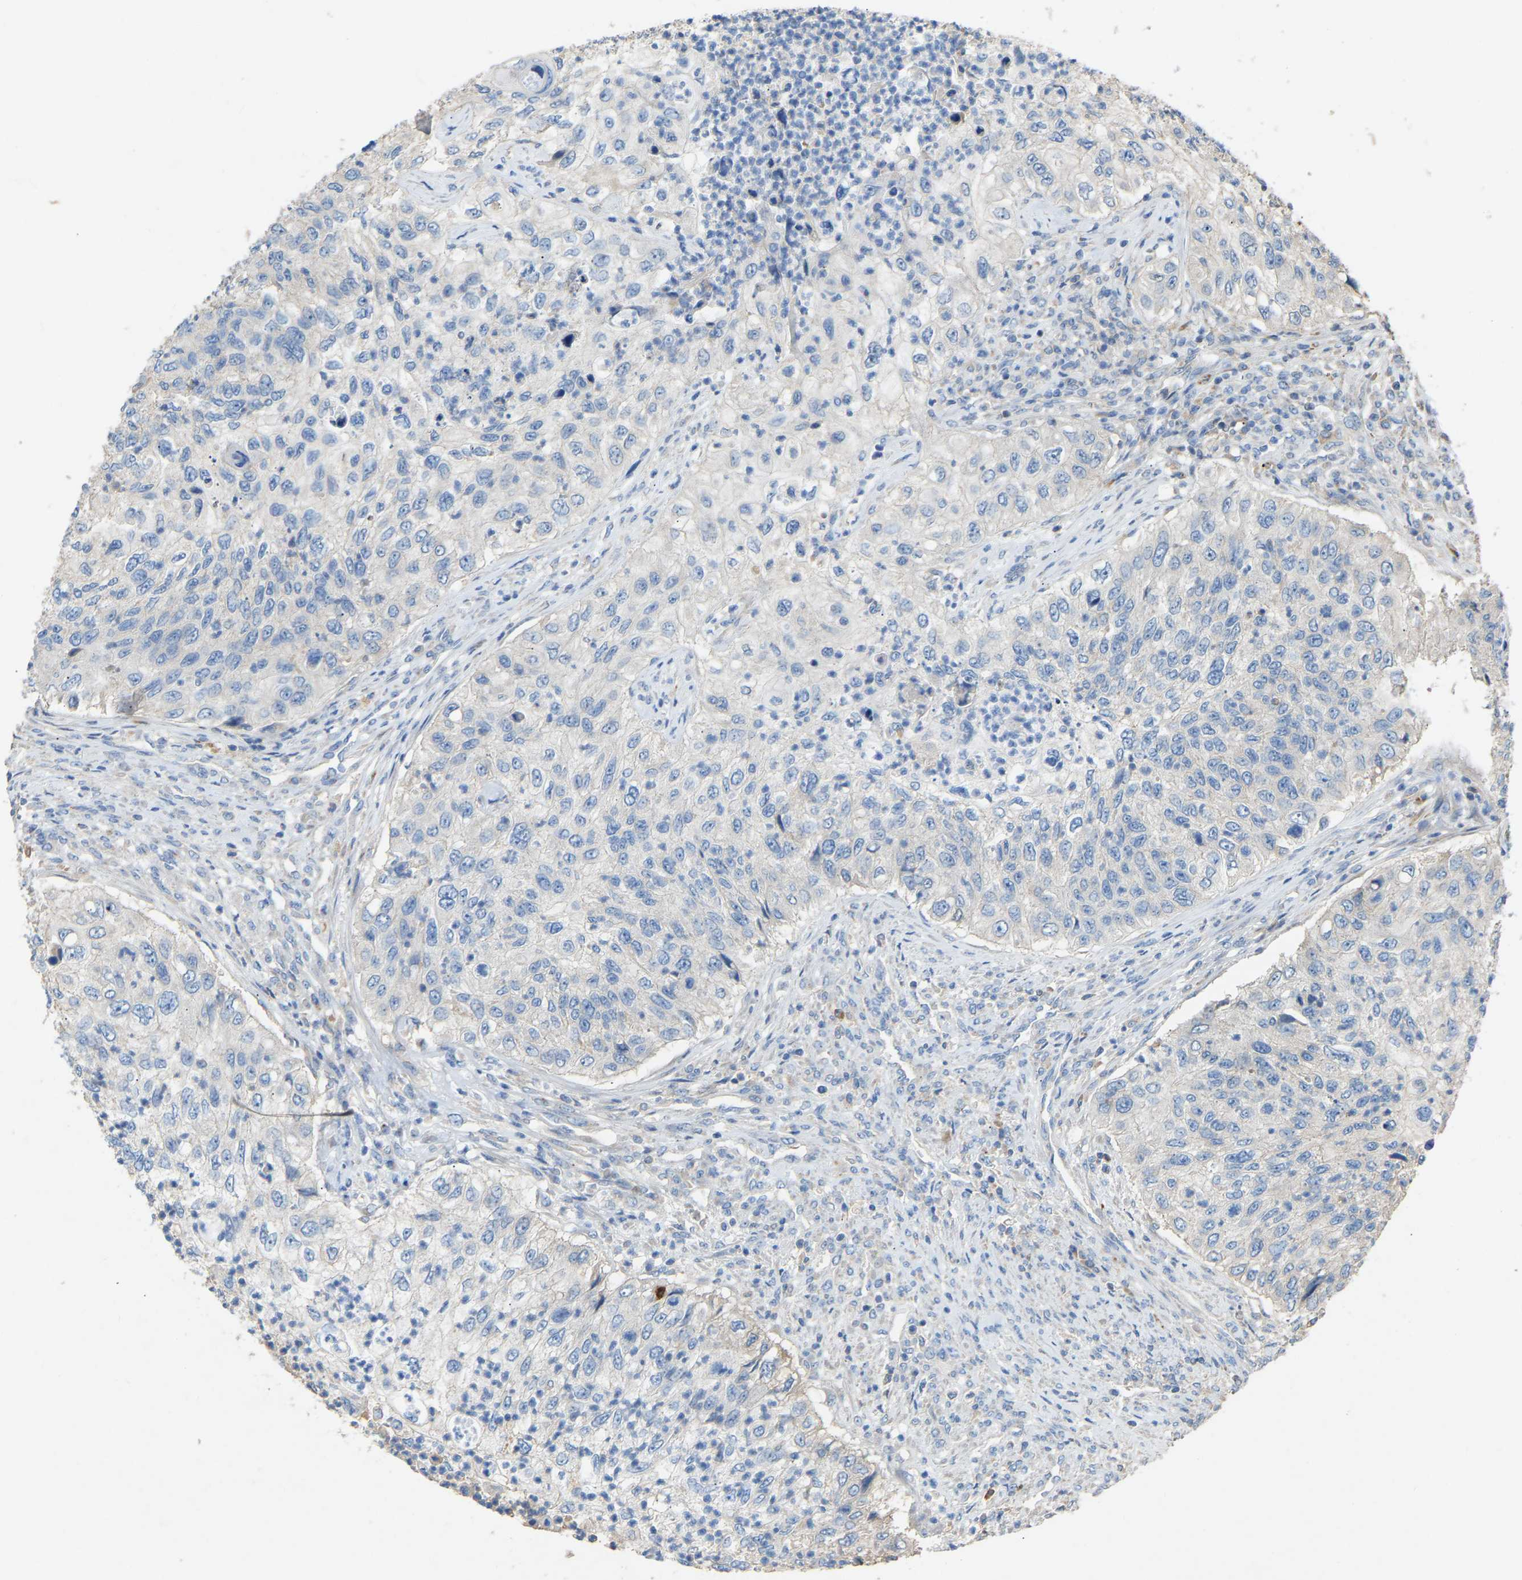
{"staining": {"intensity": "negative", "quantity": "none", "location": "none"}, "tissue": "urothelial cancer", "cell_type": "Tumor cells", "image_type": "cancer", "snomed": [{"axis": "morphology", "description": "Urothelial carcinoma, High grade"}, {"axis": "topography", "description": "Urinary bladder"}], "caption": "High magnification brightfield microscopy of urothelial cancer stained with DAB (3,3'-diaminobenzidine) (brown) and counterstained with hematoxylin (blue): tumor cells show no significant expression.", "gene": "RGP1", "patient": {"sex": "female", "age": 60}}